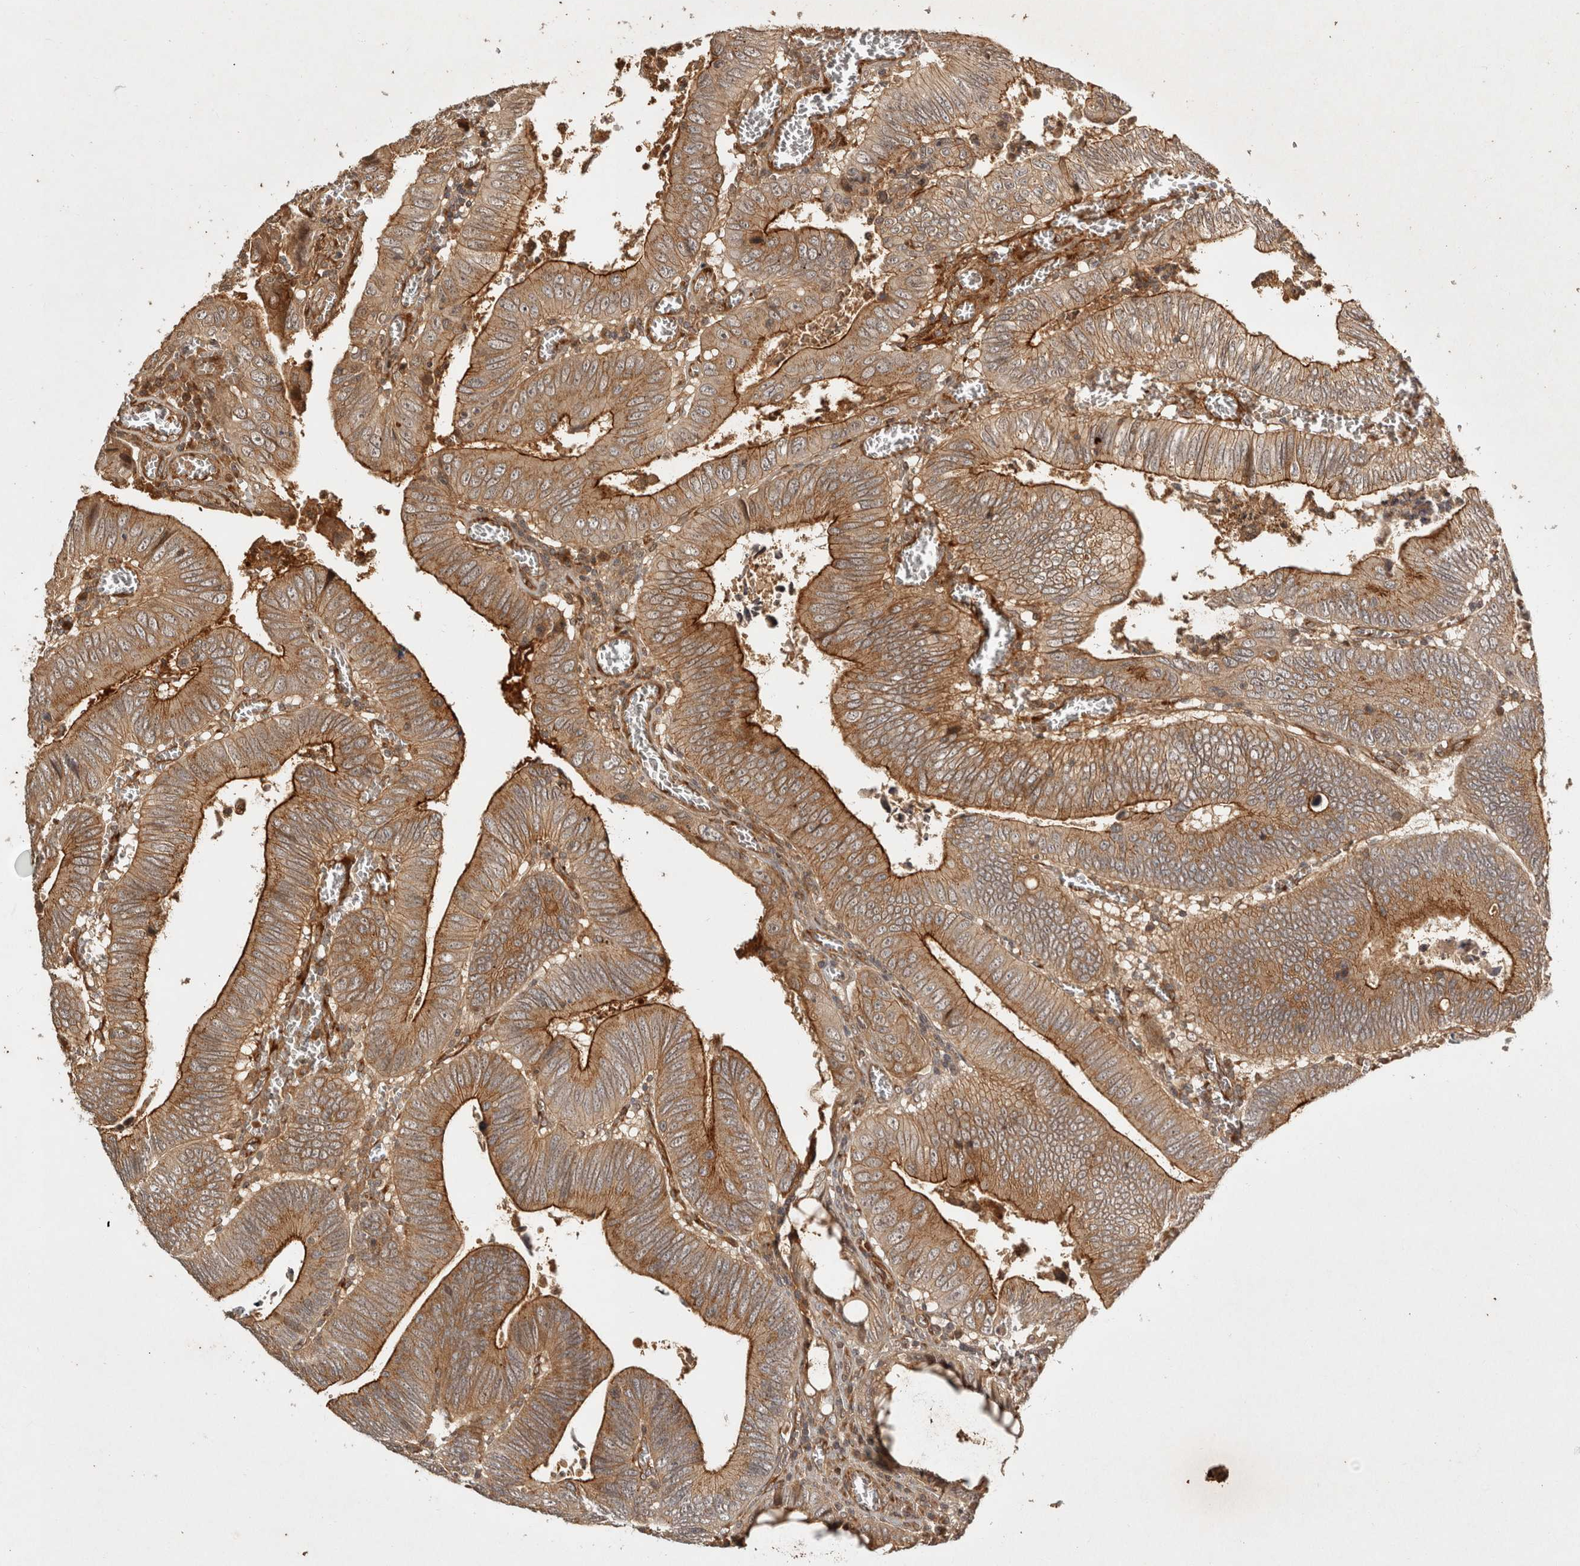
{"staining": {"intensity": "moderate", "quantity": ">75%", "location": "cytoplasmic/membranous"}, "tissue": "colorectal cancer", "cell_type": "Tumor cells", "image_type": "cancer", "snomed": [{"axis": "morphology", "description": "Inflammation, NOS"}, {"axis": "morphology", "description": "Adenocarcinoma, NOS"}, {"axis": "topography", "description": "Colon"}], "caption": "IHC of colorectal adenocarcinoma exhibits medium levels of moderate cytoplasmic/membranous staining in approximately >75% of tumor cells.", "gene": "CAMSAP2", "patient": {"sex": "male", "age": 72}}